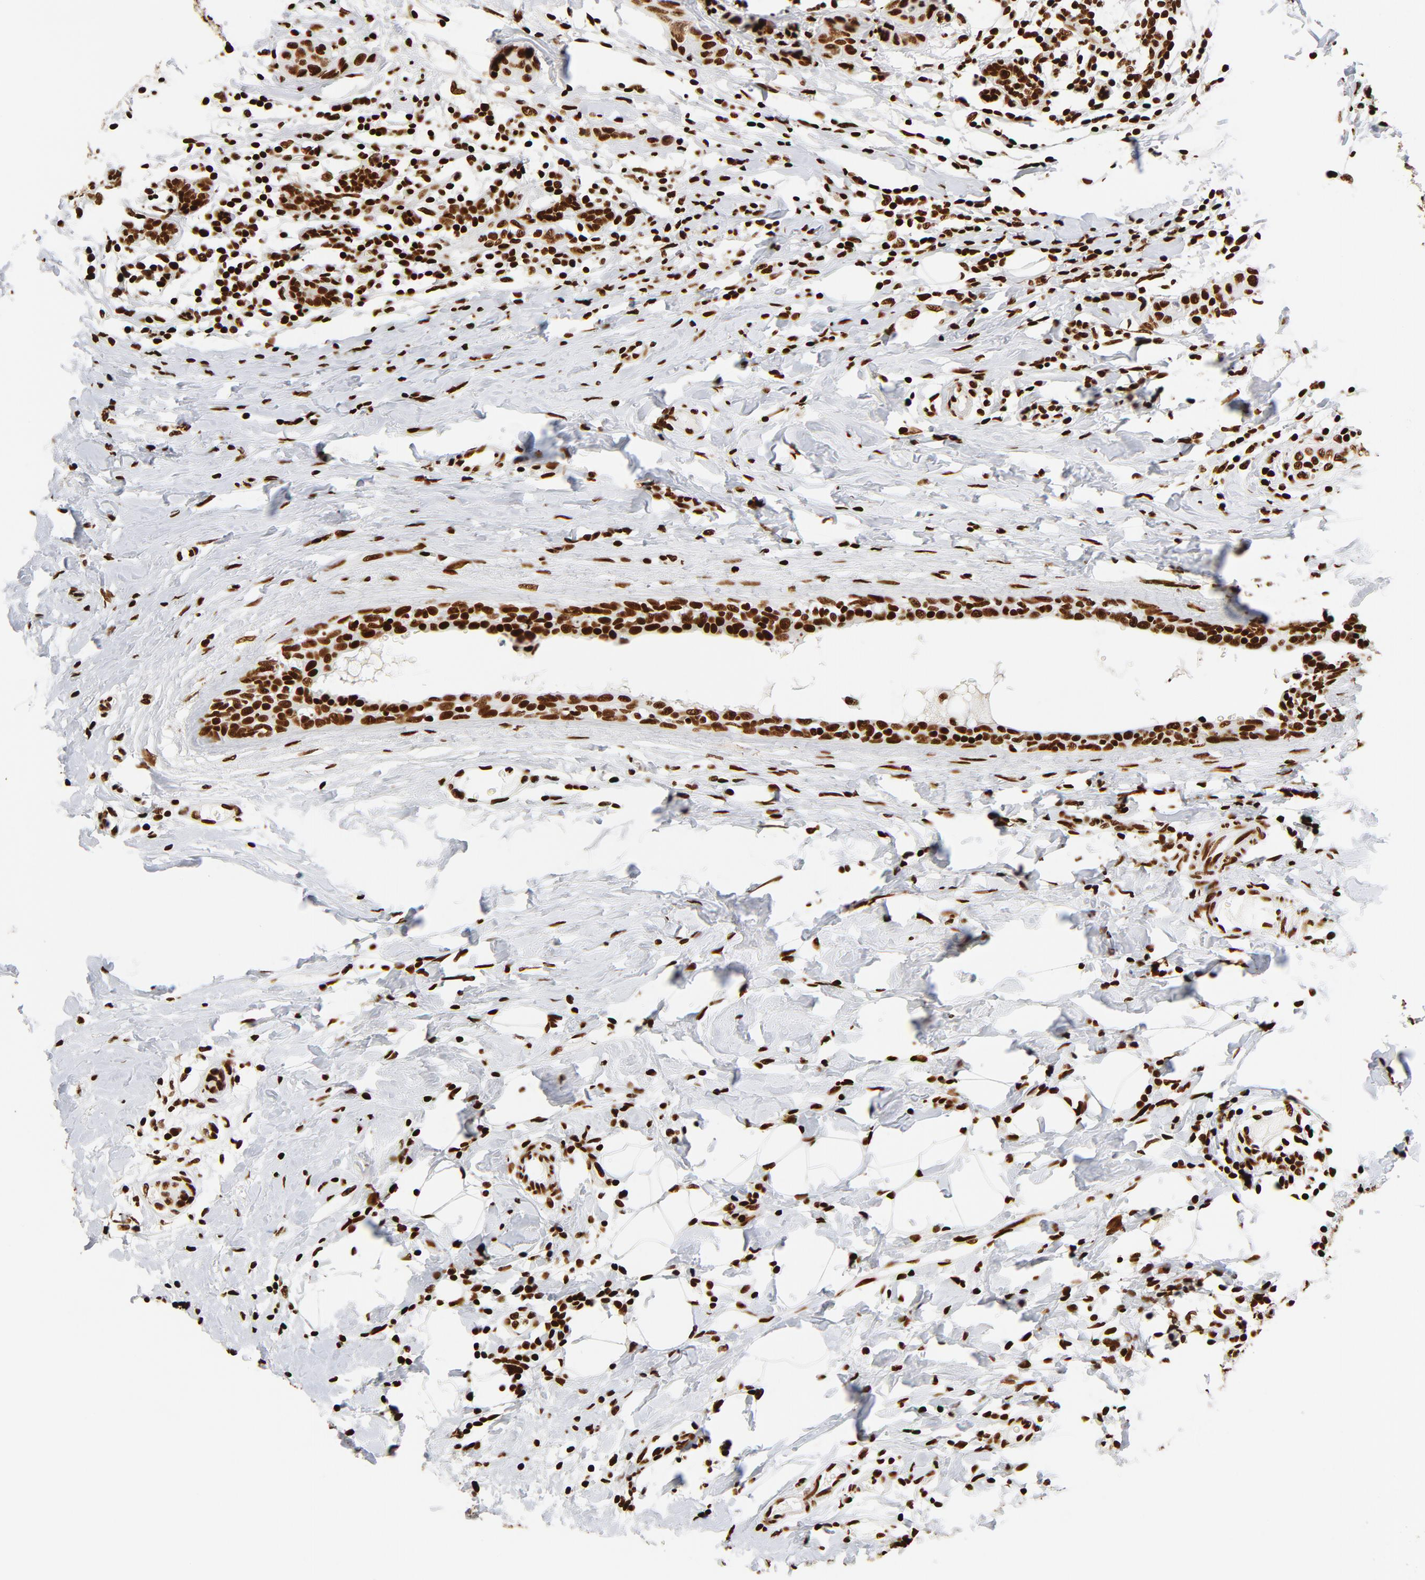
{"staining": {"intensity": "strong", "quantity": ">75%", "location": "nuclear"}, "tissue": "breast cancer", "cell_type": "Tumor cells", "image_type": "cancer", "snomed": [{"axis": "morphology", "description": "Duct carcinoma"}, {"axis": "topography", "description": "Breast"}], "caption": "This is an image of immunohistochemistry (IHC) staining of breast cancer (infiltrating ductal carcinoma), which shows strong staining in the nuclear of tumor cells.", "gene": "XRCC6", "patient": {"sex": "female", "age": 40}}